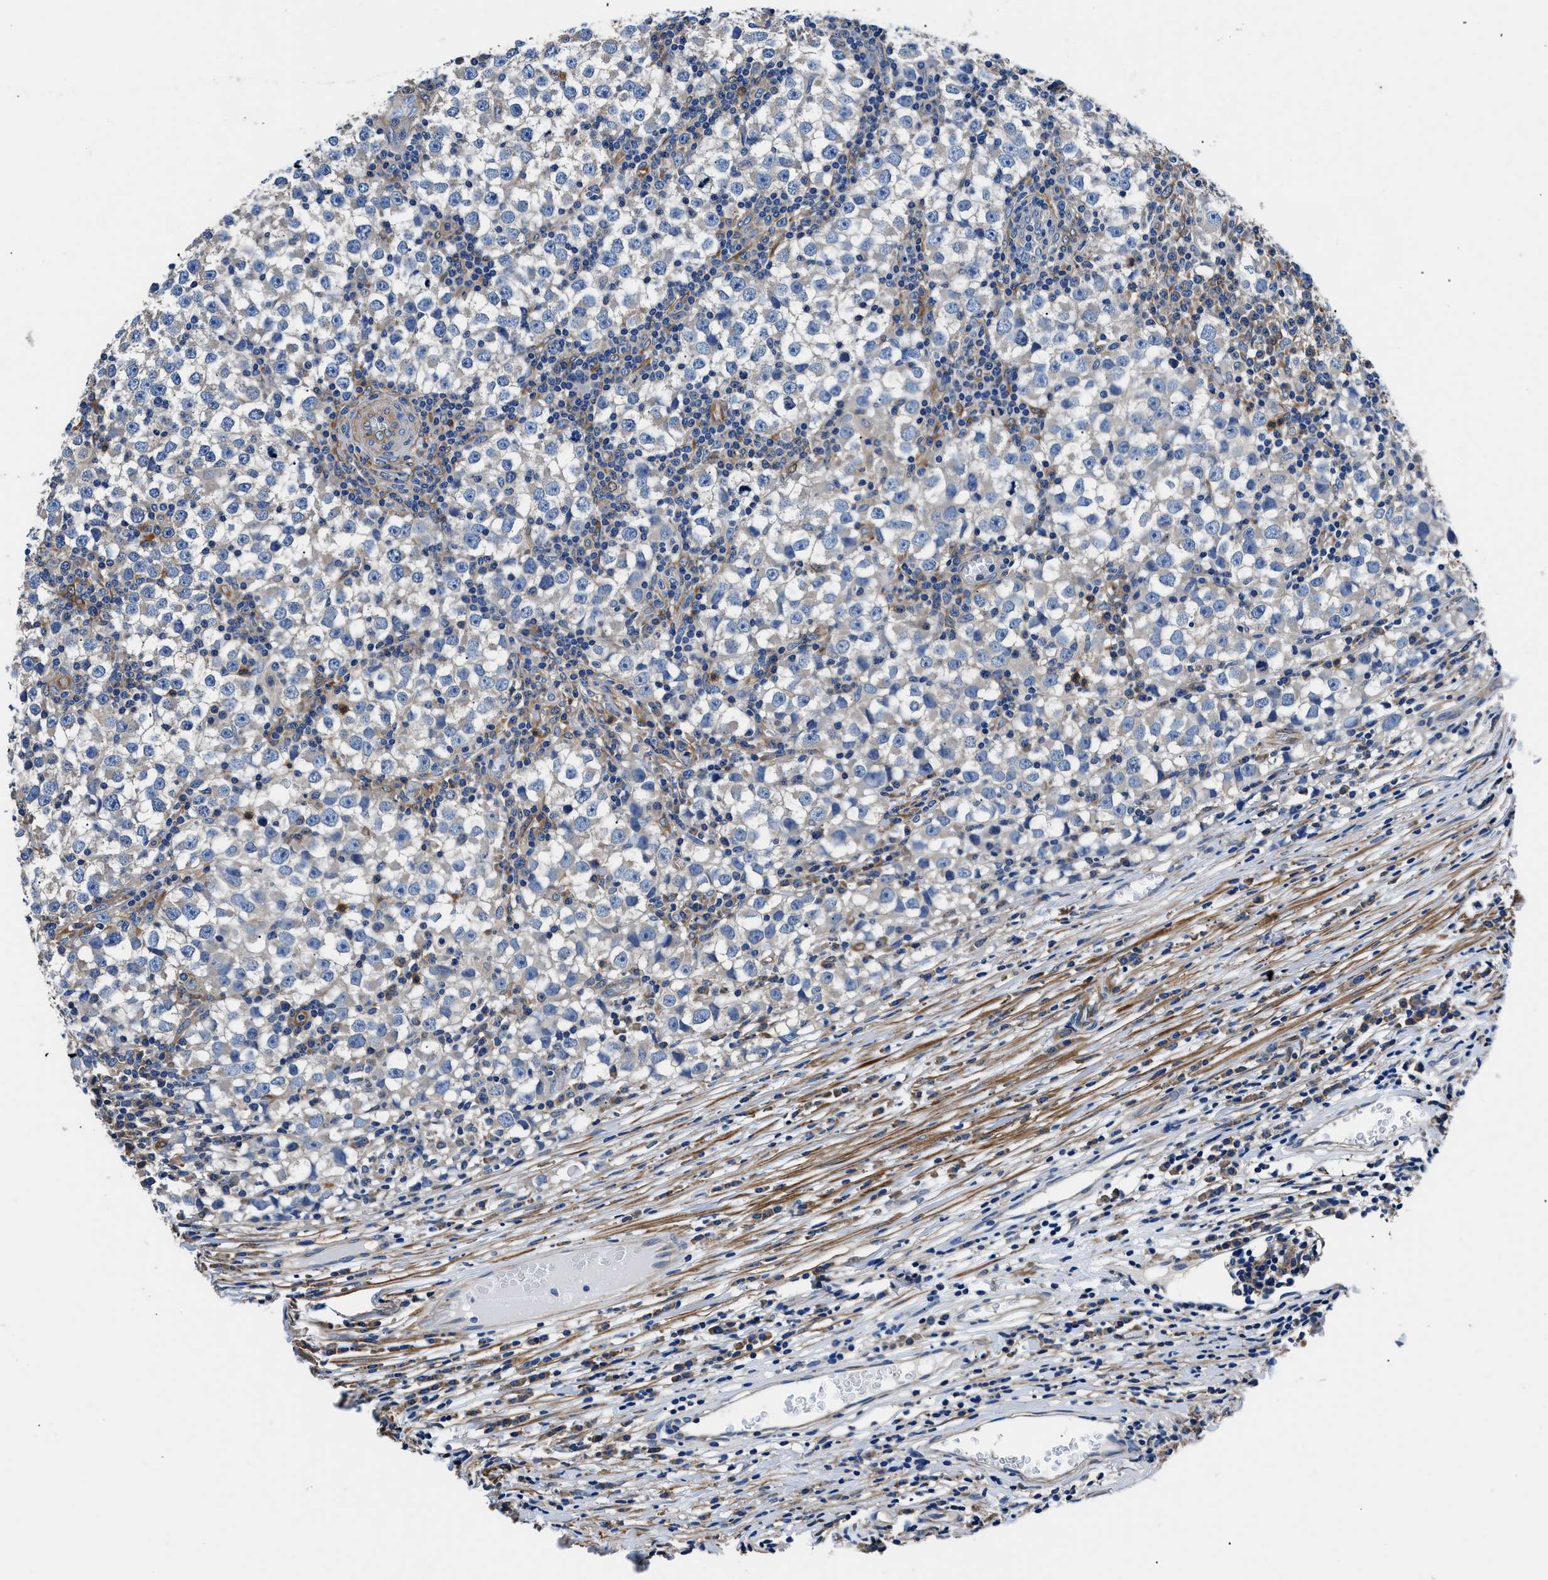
{"staining": {"intensity": "negative", "quantity": "none", "location": "none"}, "tissue": "testis cancer", "cell_type": "Tumor cells", "image_type": "cancer", "snomed": [{"axis": "morphology", "description": "Seminoma, NOS"}, {"axis": "topography", "description": "Testis"}], "caption": "Testis cancer (seminoma) was stained to show a protein in brown. There is no significant staining in tumor cells.", "gene": "NEU1", "patient": {"sex": "male", "age": 65}}